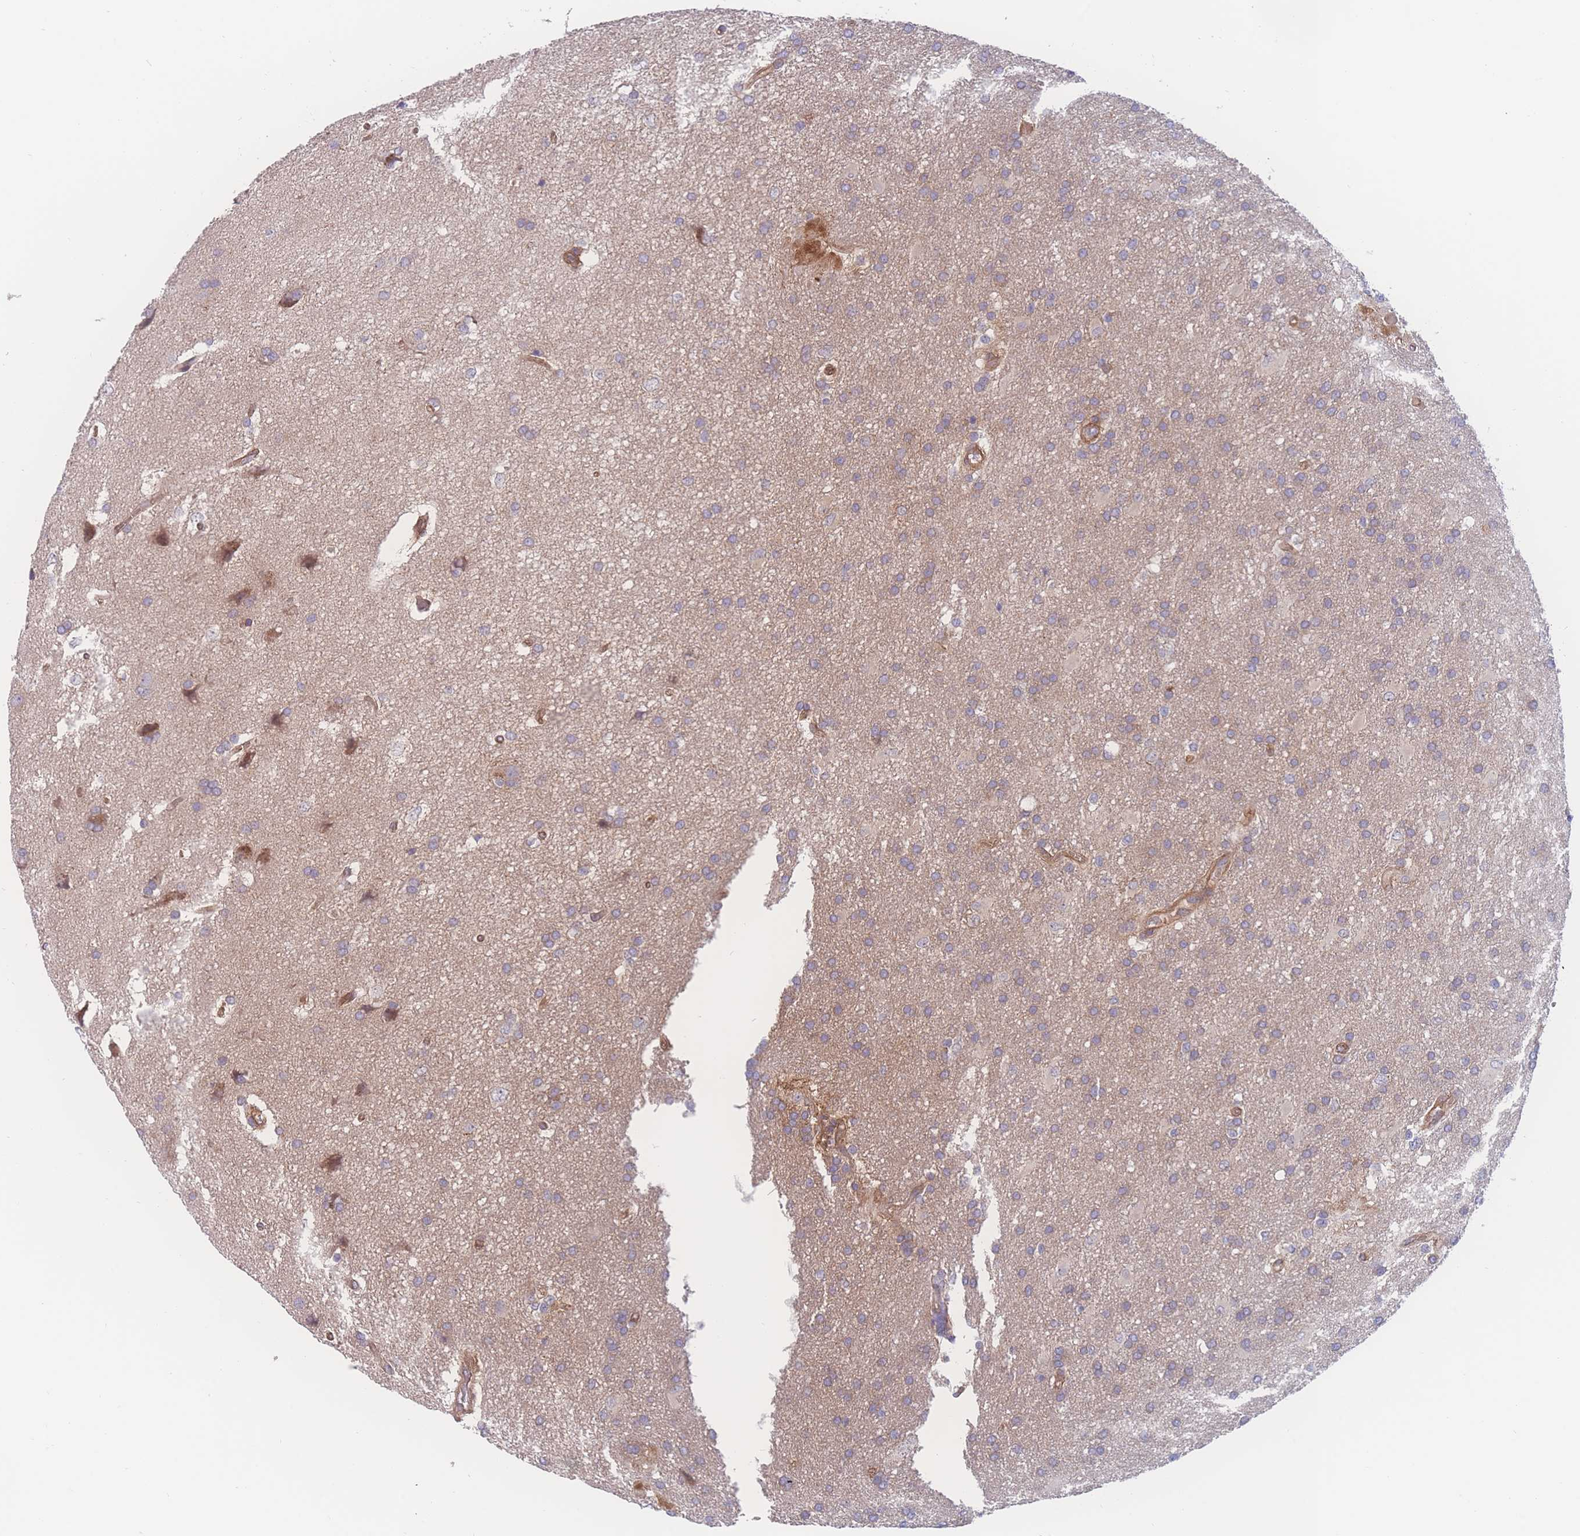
{"staining": {"intensity": "weak", "quantity": ">75%", "location": "cytoplasmic/membranous"}, "tissue": "glioma", "cell_type": "Tumor cells", "image_type": "cancer", "snomed": [{"axis": "morphology", "description": "Glioma, malignant, Low grade"}, {"axis": "topography", "description": "Brain"}], "caption": "A brown stain labels weak cytoplasmic/membranous positivity of a protein in glioma tumor cells. (Brightfield microscopy of DAB IHC at high magnification).", "gene": "CFAP97", "patient": {"sex": "male", "age": 66}}